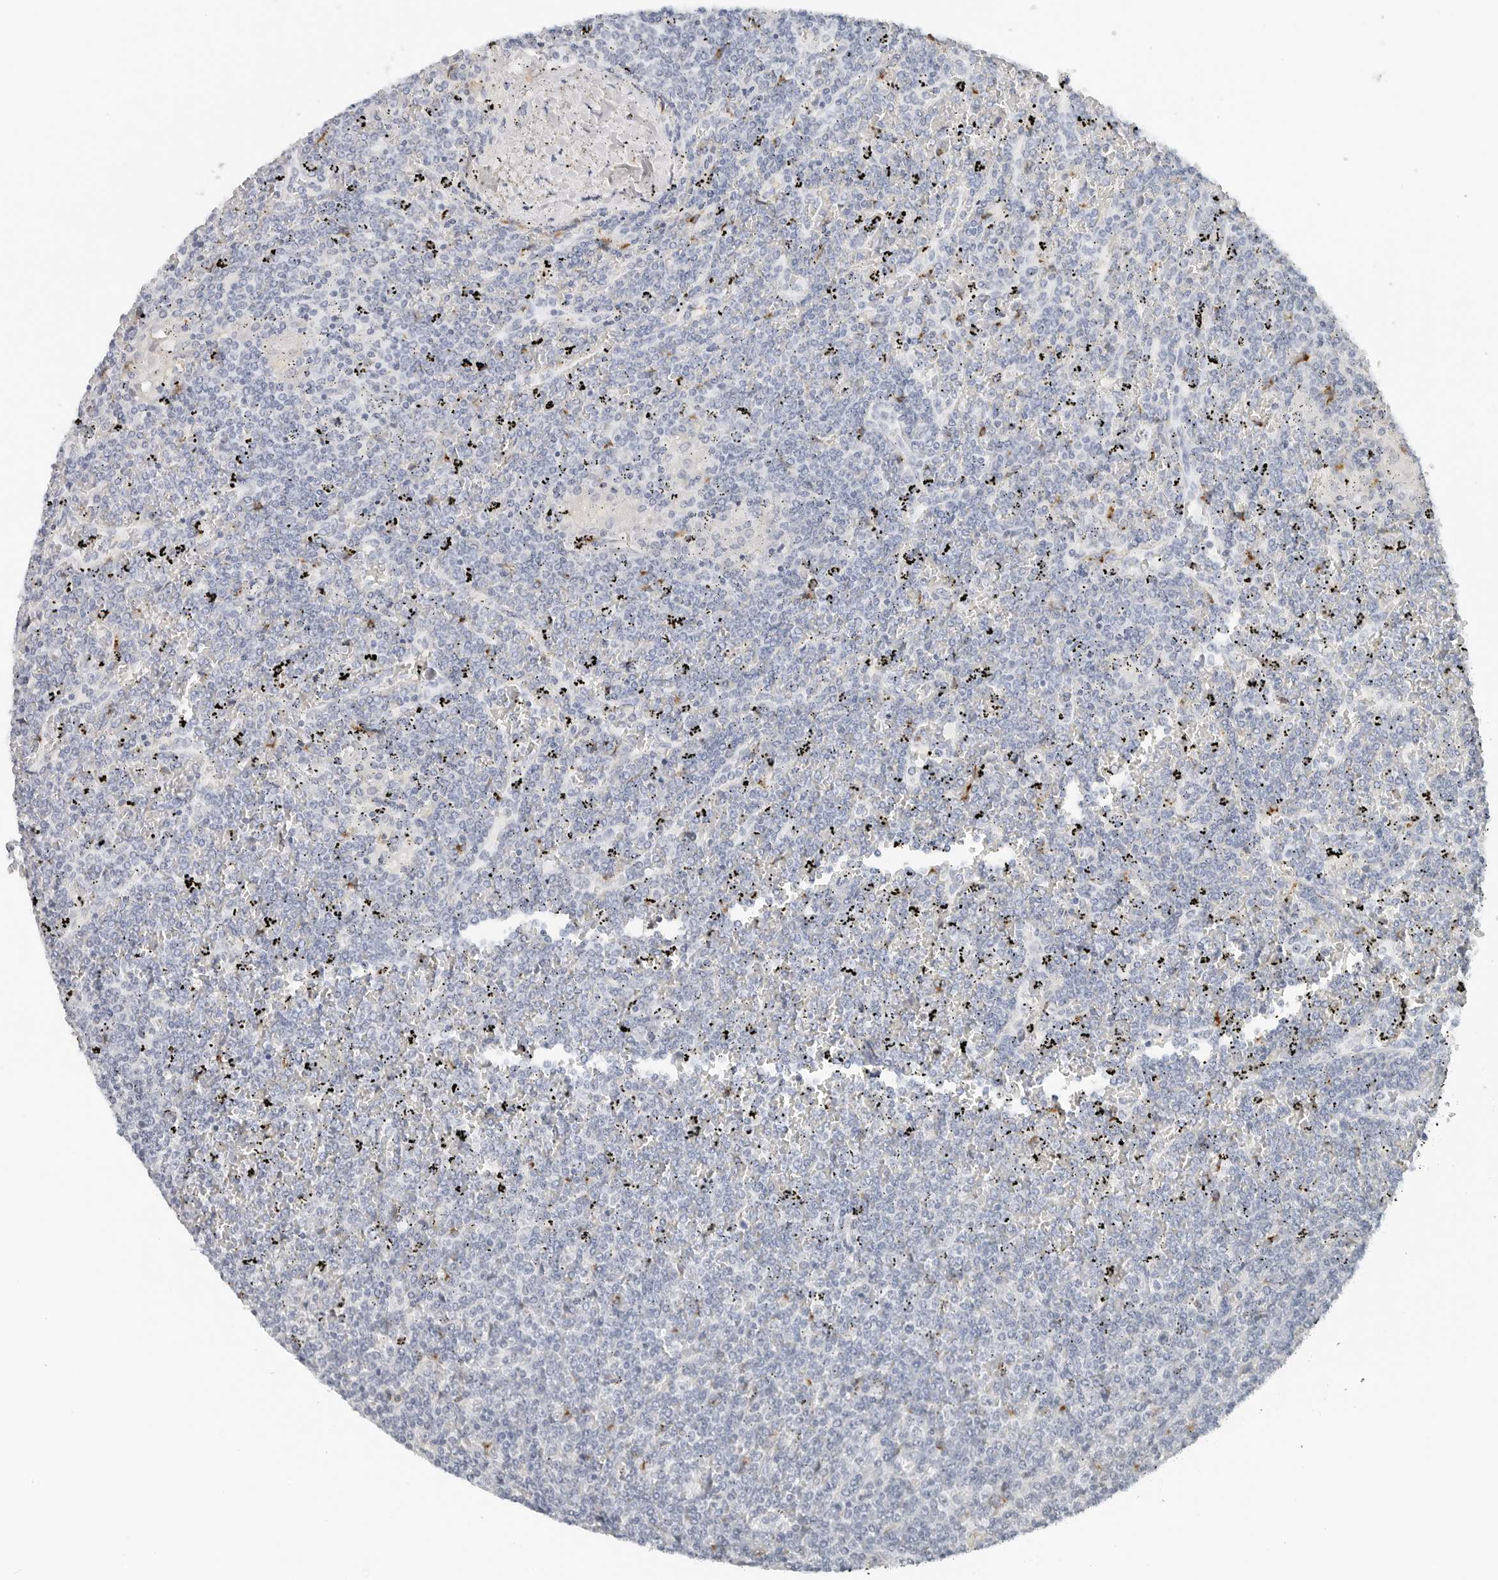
{"staining": {"intensity": "negative", "quantity": "none", "location": "none"}, "tissue": "lymphoma", "cell_type": "Tumor cells", "image_type": "cancer", "snomed": [{"axis": "morphology", "description": "Malignant lymphoma, non-Hodgkin's type, Low grade"}, {"axis": "topography", "description": "Spleen"}], "caption": "The image reveals no staining of tumor cells in low-grade malignant lymphoma, non-Hodgkin's type.", "gene": "P4HA2", "patient": {"sex": "female", "age": 19}}